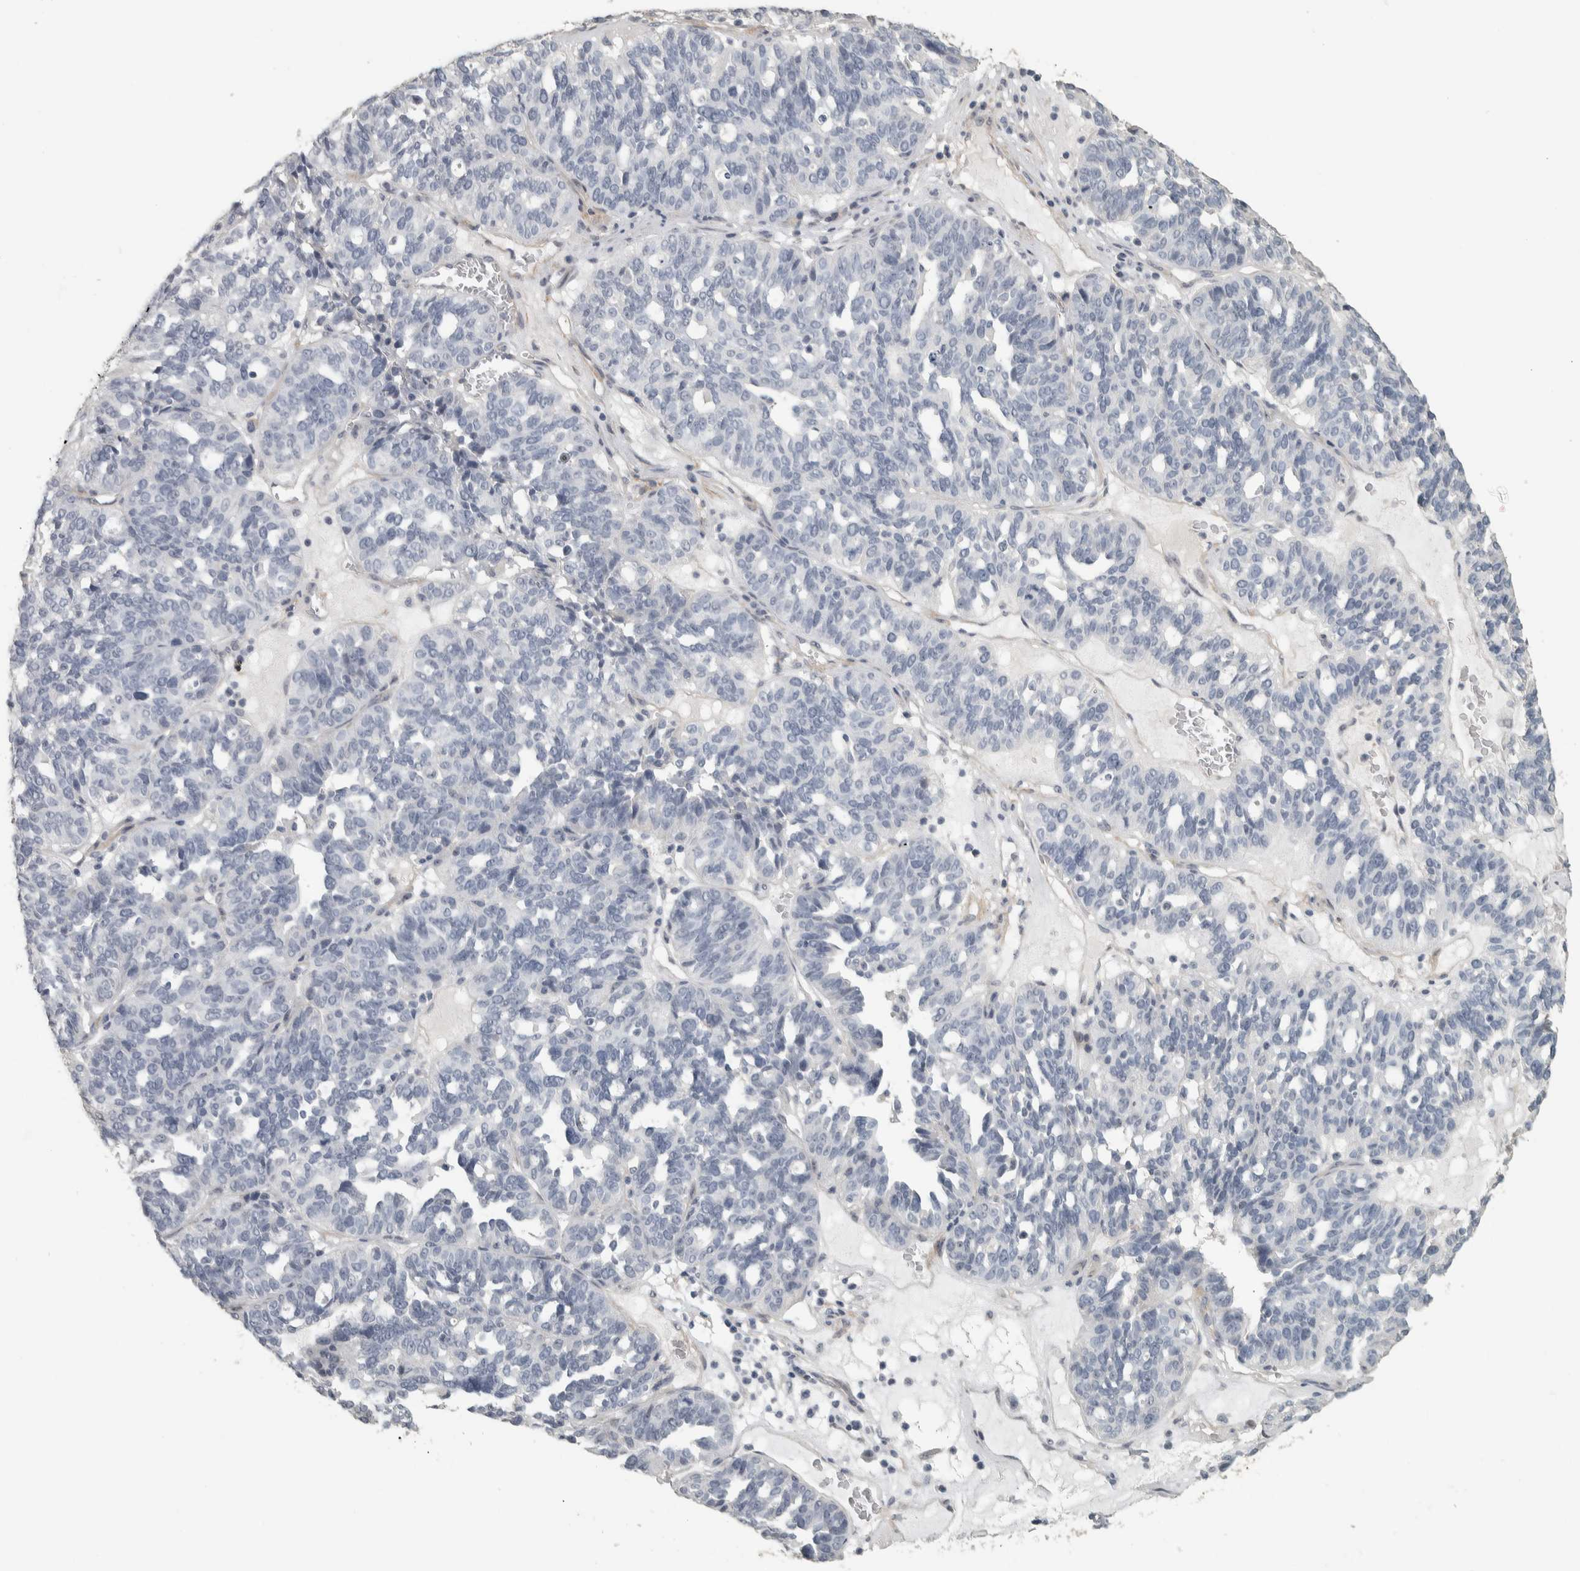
{"staining": {"intensity": "negative", "quantity": "none", "location": "none"}, "tissue": "ovarian cancer", "cell_type": "Tumor cells", "image_type": "cancer", "snomed": [{"axis": "morphology", "description": "Cystadenocarcinoma, serous, NOS"}, {"axis": "topography", "description": "Ovary"}], "caption": "This micrograph is of serous cystadenocarcinoma (ovarian) stained with immunohistochemistry (IHC) to label a protein in brown with the nuclei are counter-stained blue. There is no staining in tumor cells.", "gene": "DCAF10", "patient": {"sex": "female", "age": 59}}